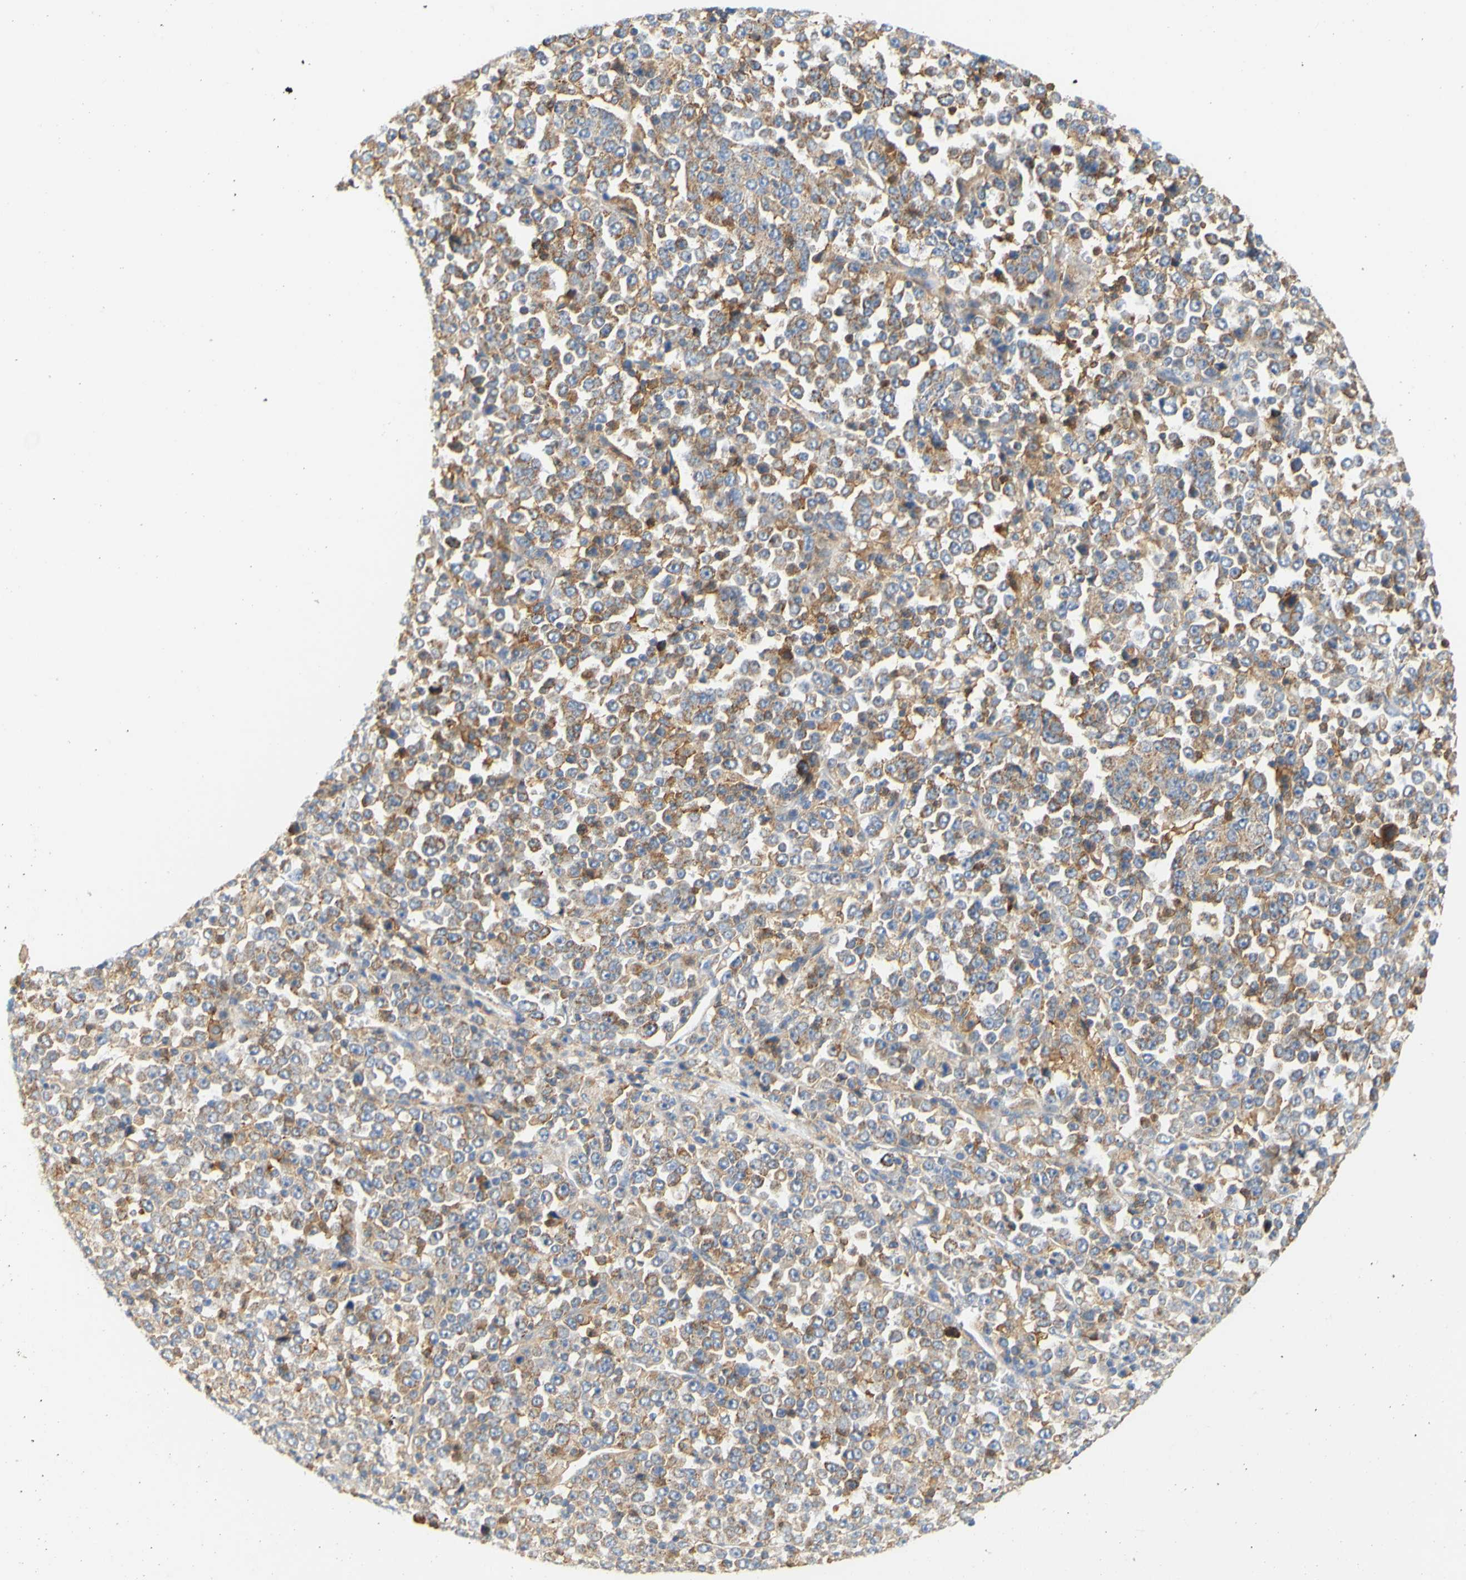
{"staining": {"intensity": "moderate", "quantity": ">75%", "location": "cytoplasmic/membranous"}, "tissue": "stomach cancer", "cell_type": "Tumor cells", "image_type": "cancer", "snomed": [{"axis": "morphology", "description": "Normal tissue, NOS"}, {"axis": "morphology", "description": "Adenocarcinoma, NOS"}, {"axis": "topography", "description": "Stomach, upper"}, {"axis": "topography", "description": "Stomach"}], "caption": "Immunohistochemical staining of human stomach cancer exhibits moderate cytoplasmic/membranous protein expression in about >75% of tumor cells. Immunohistochemistry stains the protein in brown and the nuclei are stained blue.", "gene": "PCDH7", "patient": {"sex": "male", "age": 59}}